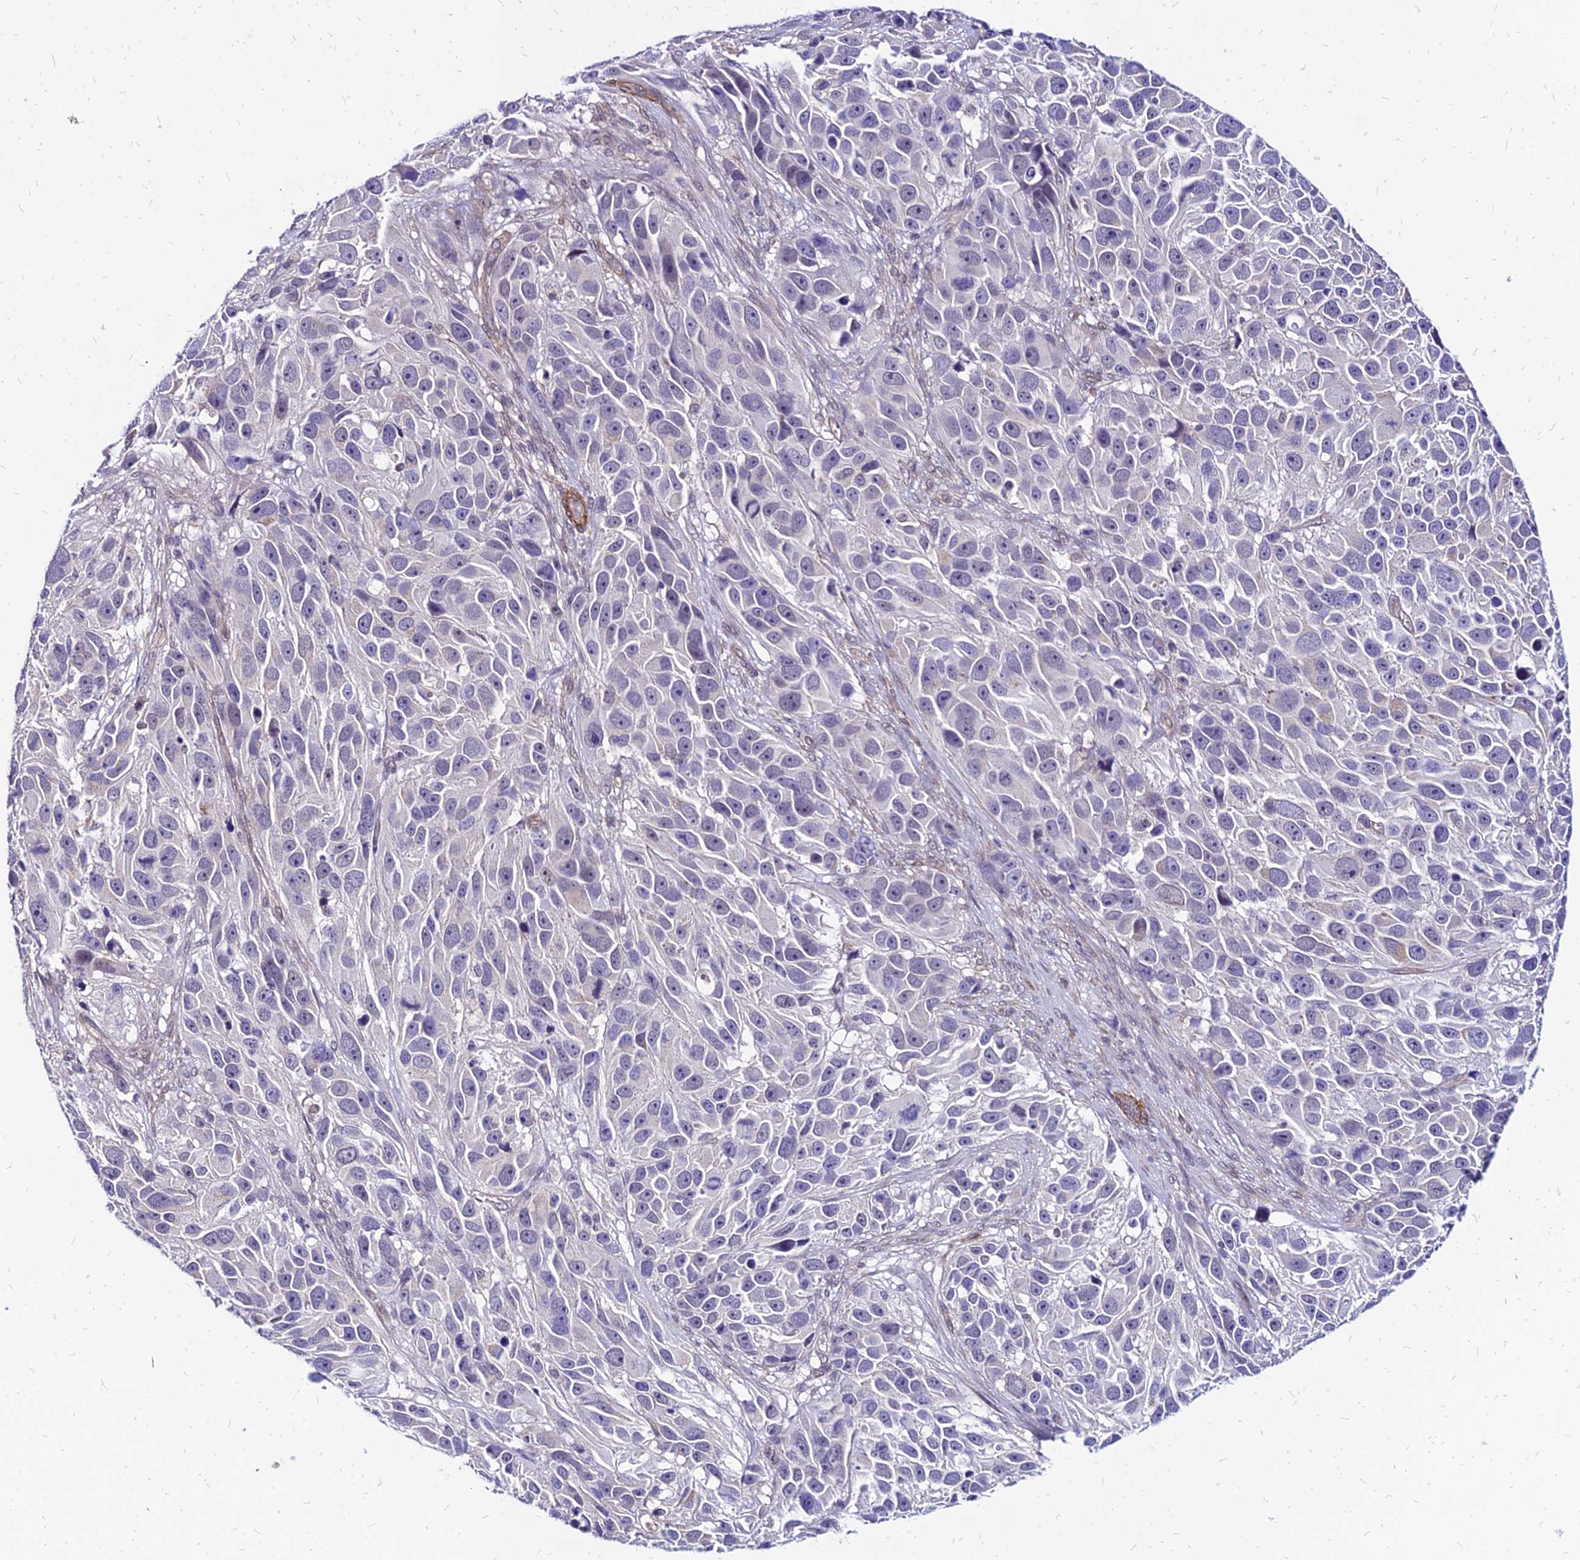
{"staining": {"intensity": "negative", "quantity": "none", "location": "none"}, "tissue": "melanoma", "cell_type": "Tumor cells", "image_type": "cancer", "snomed": [{"axis": "morphology", "description": "Malignant melanoma, NOS"}, {"axis": "topography", "description": "Skin"}], "caption": "Micrograph shows no significant protein positivity in tumor cells of melanoma.", "gene": "YEATS2", "patient": {"sex": "male", "age": 84}}